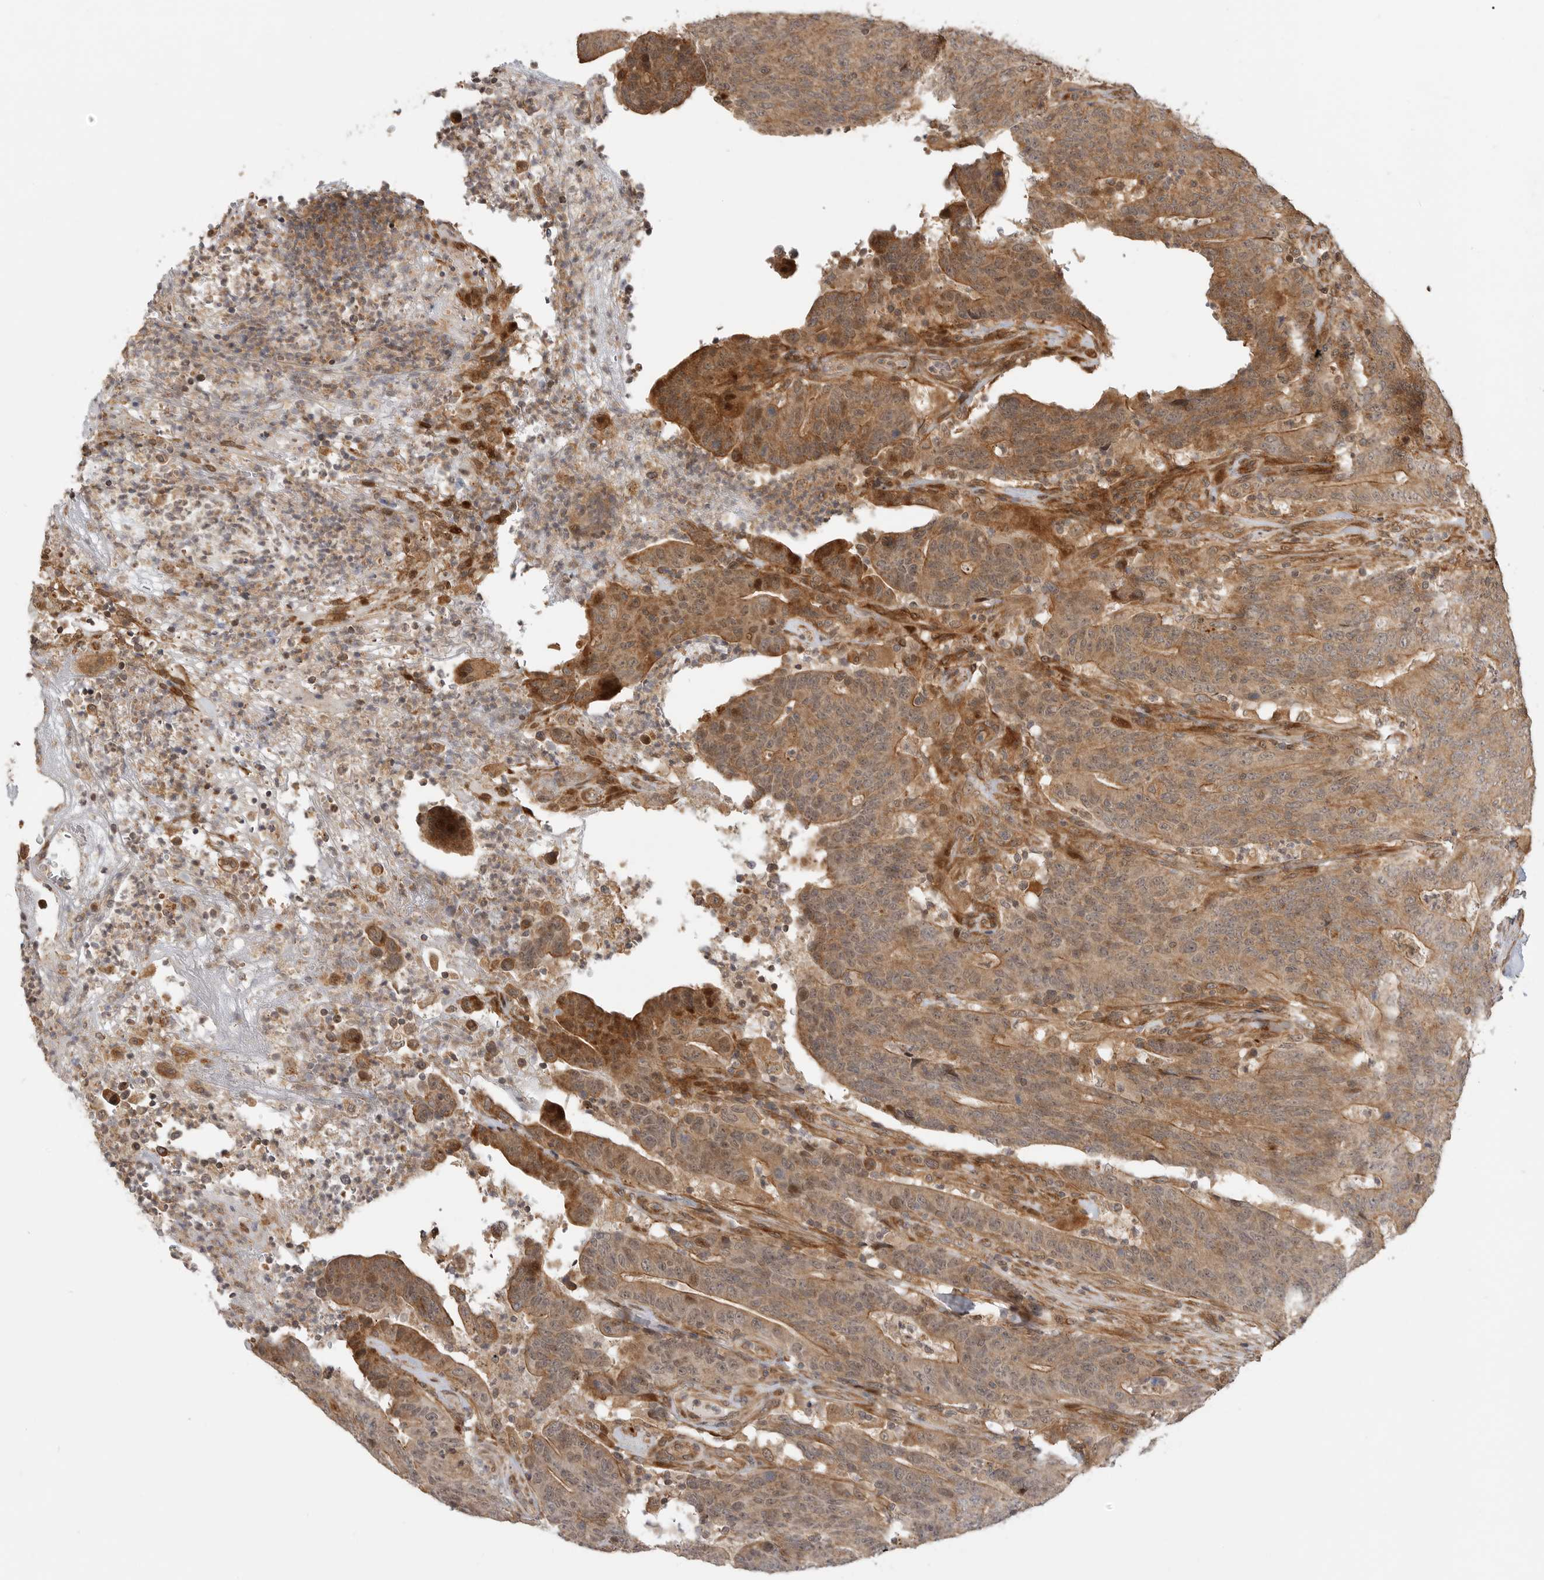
{"staining": {"intensity": "moderate", "quantity": ">75%", "location": "cytoplasmic/membranous"}, "tissue": "colorectal cancer", "cell_type": "Tumor cells", "image_type": "cancer", "snomed": [{"axis": "morphology", "description": "Normal tissue, NOS"}, {"axis": "morphology", "description": "Adenocarcinoma, NOS"}, {"axis": "topography", "description": "Colon"}], "caption": "Colorectal cancer (adenocarcinoma) stained with a brown dye demonstrates moderate cytoplasmic/membranous positive positivity in about >75% of tumor cells.", "gene": "ADPRS", "patient": {"sex": "female", "age": 75}}